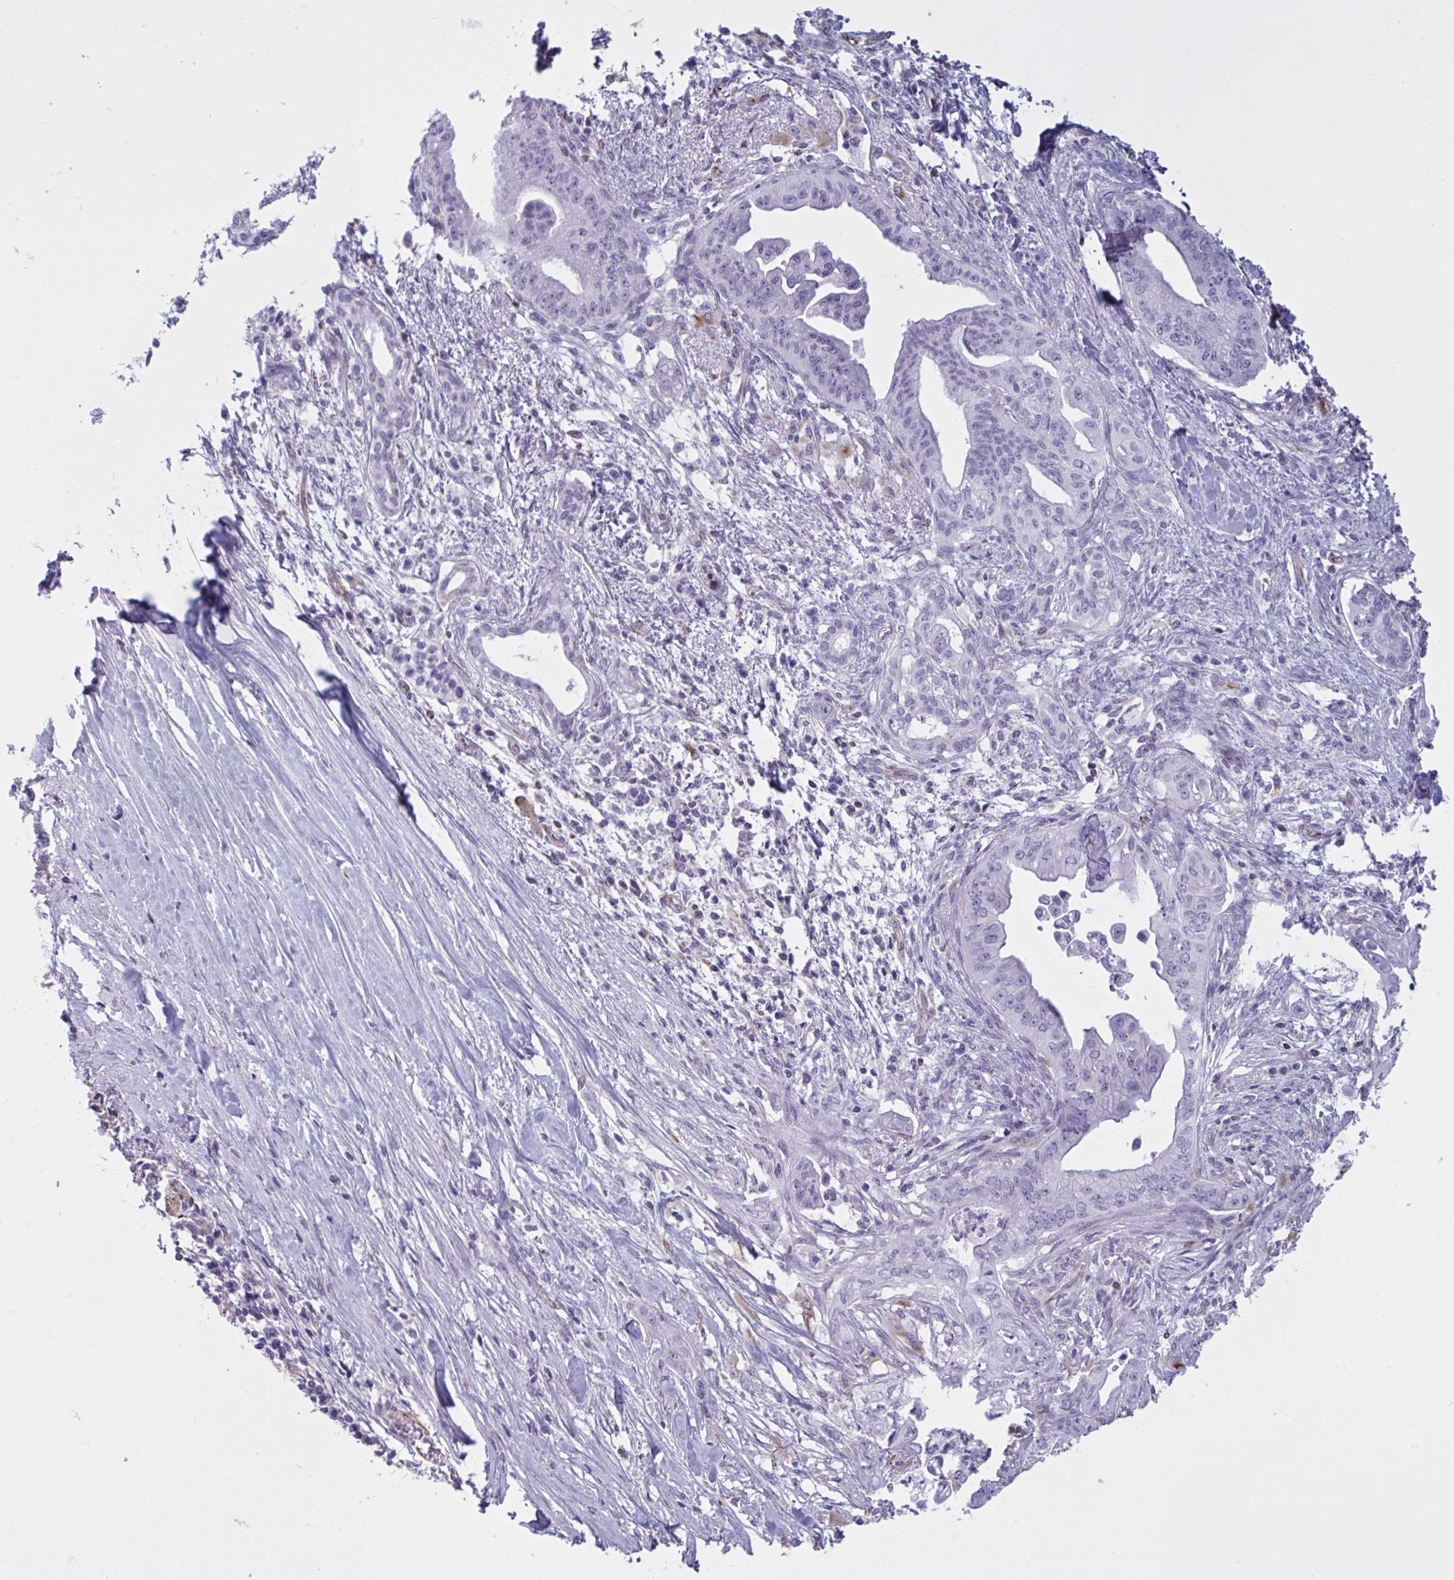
{"staining": {"intensity": "negative", "quantity": "none", "location": "none"}, "tissue": "pancreatic cancer", "cell_type": "Tumor cells", "image_type": "cancer", "snomed": [{"axis": "morphology", "description": "Adenocarcinoma, NOS"}, {"axis": "topography", "description": "Pancreas"}], "caption": "Tumor cells show no significant protein expression in pancreatic cancer.", "gene": "OR1L3", "patient": {"sex": "male", "age": 58}}